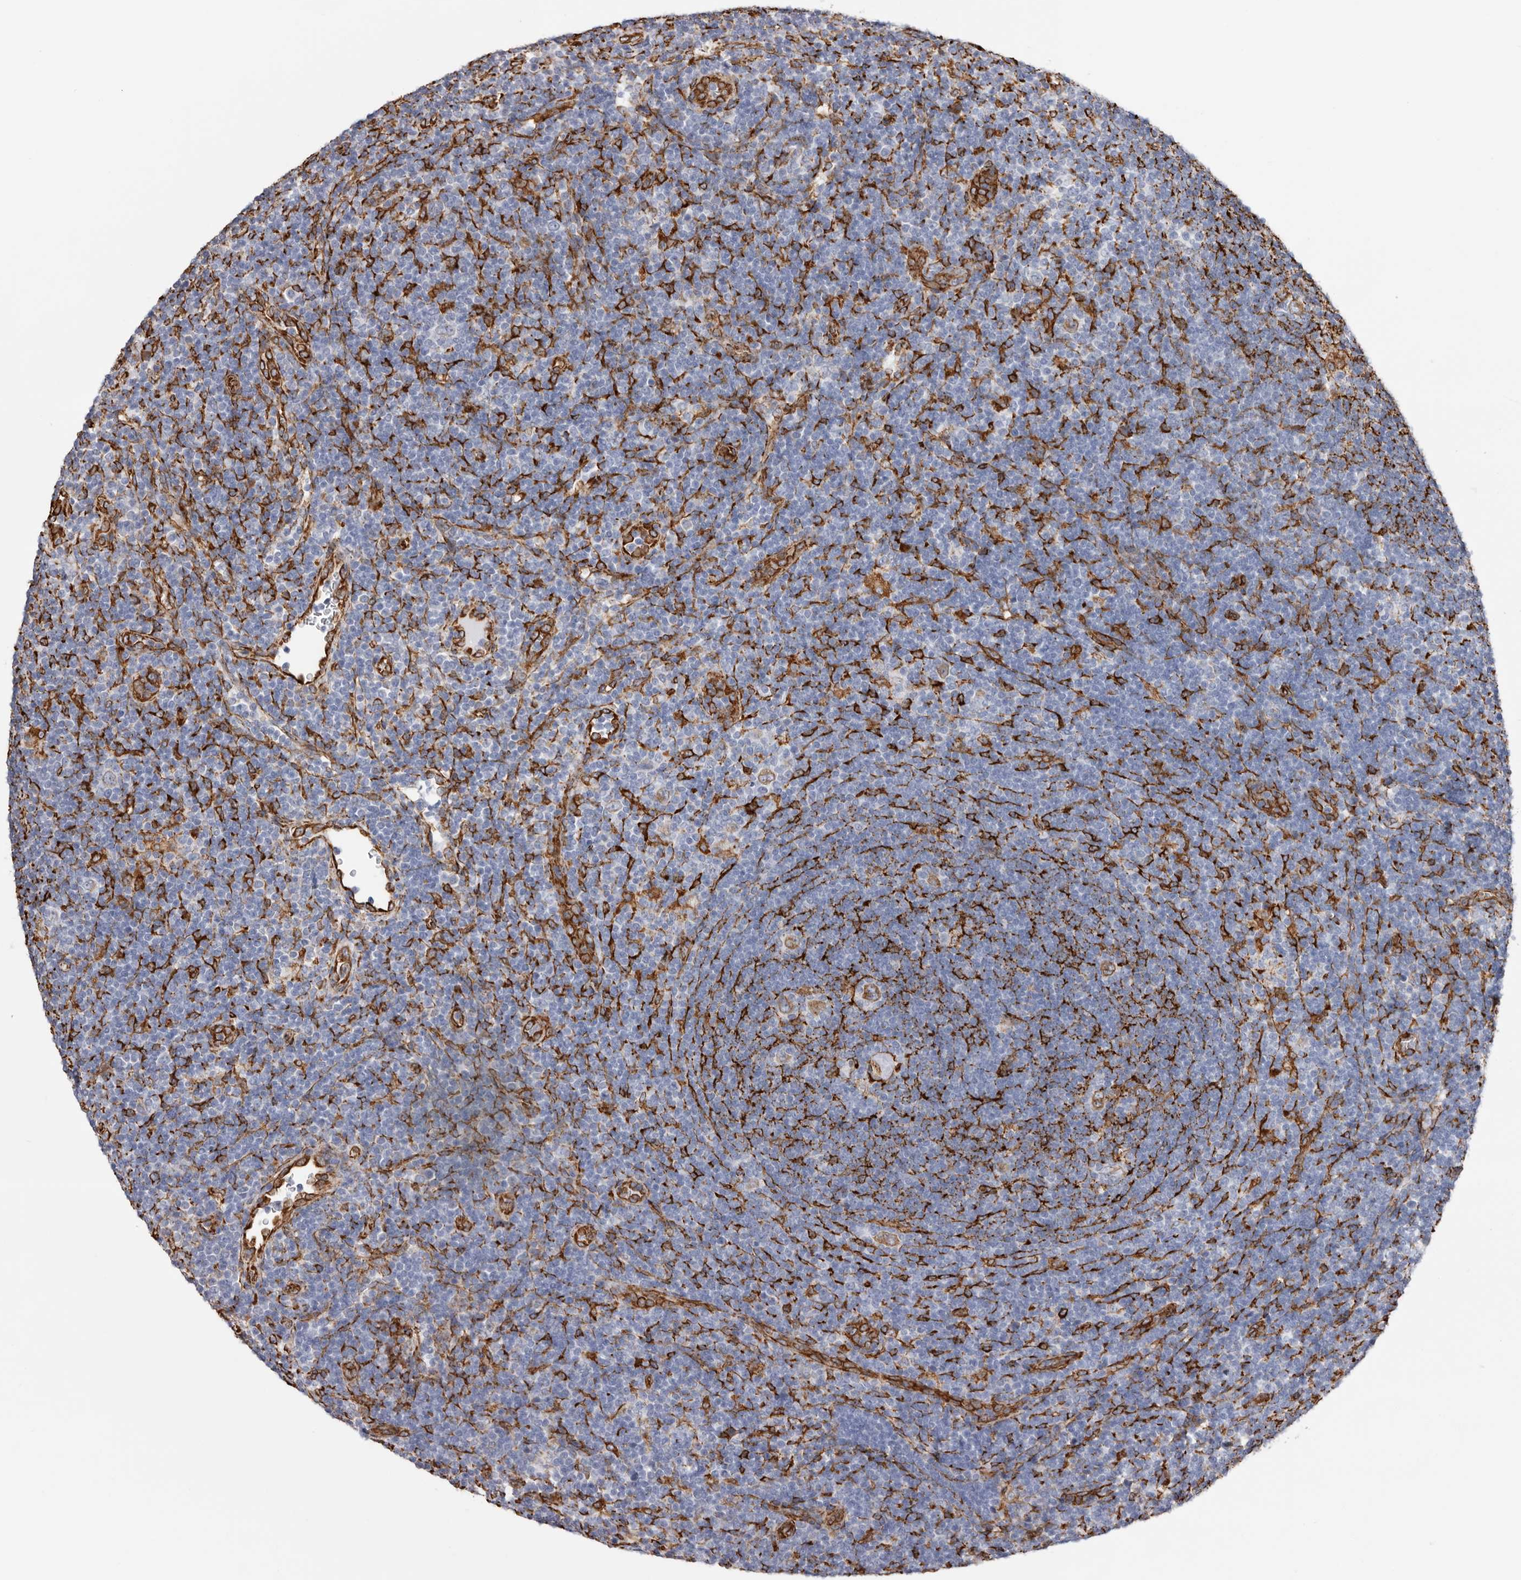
{"staining": {"intensity": "moderate", "quantity": ">75%", "location": "cytoplasmic/membranous"}, "tissue": "lymphoma", "cell_type": "Tumor cells", "image_type": "cancer", "snomed": [{"axis": "morphology", "description": "Hodgkin's disease, NOS"}, {"axis": "topography", "description": "Lymph node"}], "caption": "There is medium levels of moderate cytoplasmic/membranous expression in tumor cells of Hodgkin's disease, as demonstrated by immunohistochemical staining (brown color).", "gene": "SEMA3E", "patient": {"sex": "female", "age": 57}}